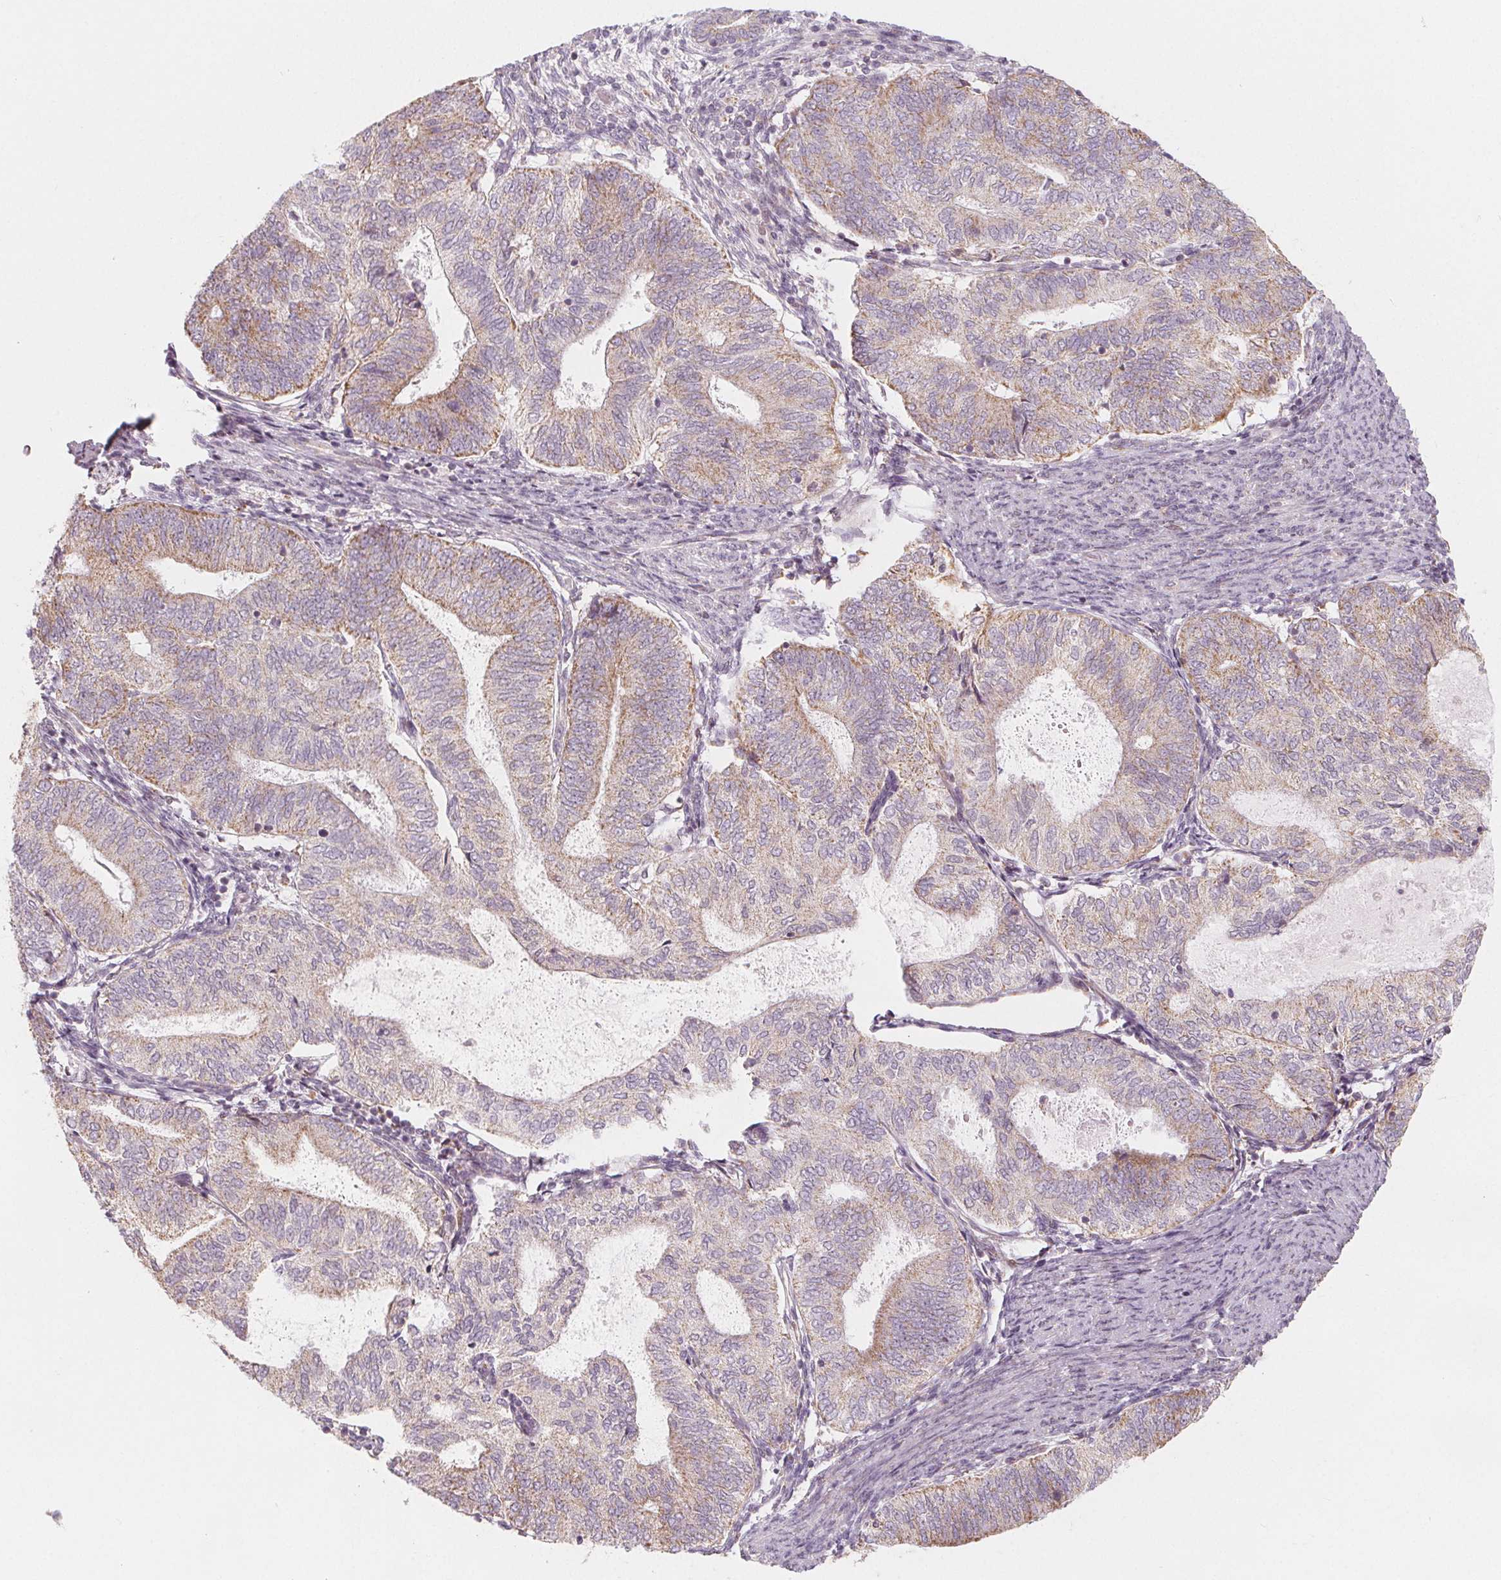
{"staining": {"intensity": "moderate", "quantity": ">75%", "location": "cytoplasmic/membranous"}, "tissue": "endometrial cancer", "cell_type": "Tumor cells", "image_type": "cancer", "snomed": [{"axis": "morphology", "description": "Adenocarcinoma, NOS"}, {"axis": "topography", "description": "Endometrium"}], "caption": "Human endometrial cancer stained for a protein (brown) displays moderate cytoplasmic/membranous positive positivity in about >75% of tumor cells.", "gene": "NUP210L", "patient": {"sex": "female", "age": 65}}